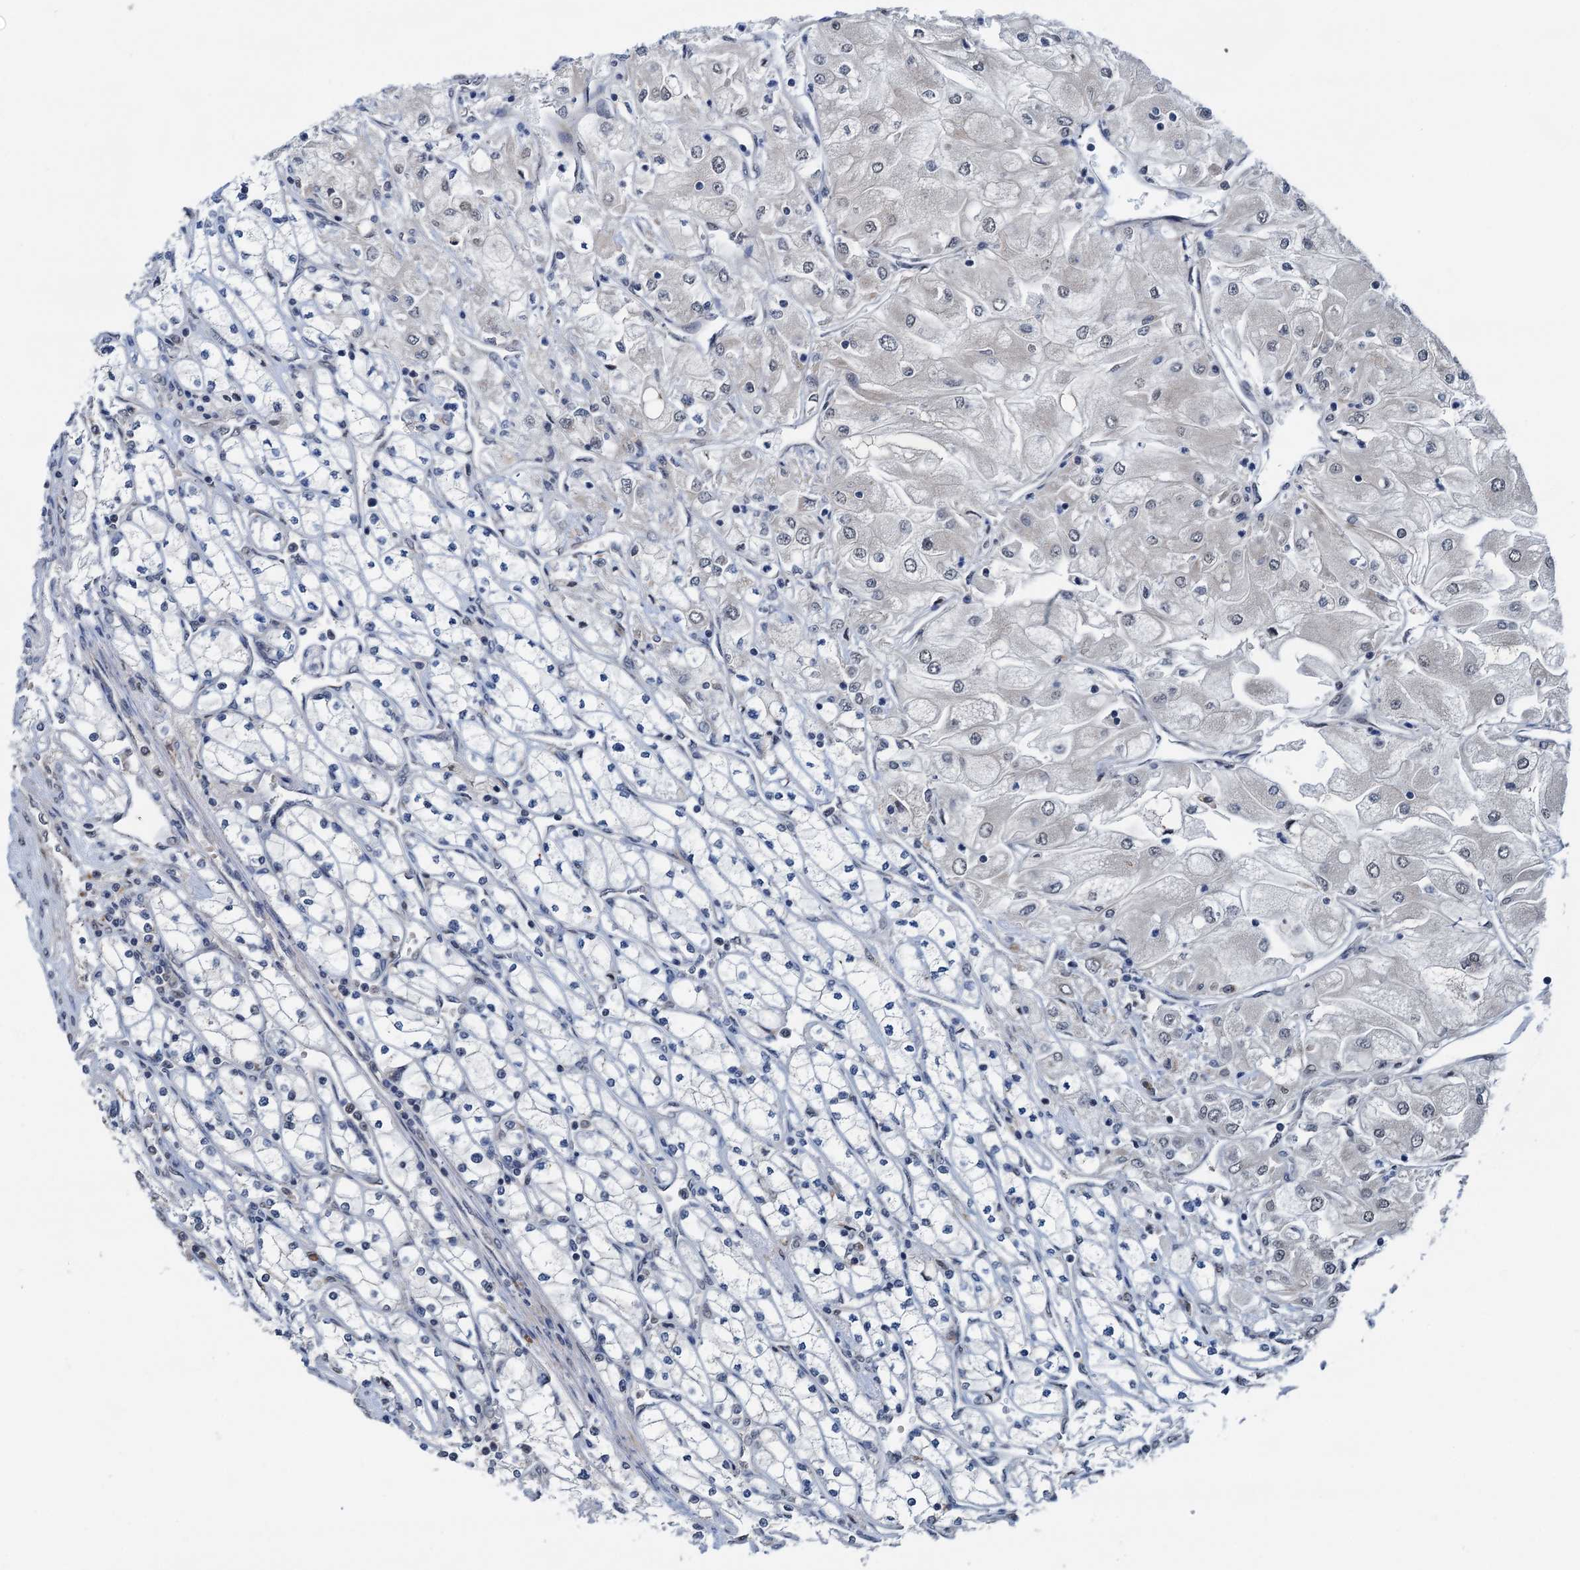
{"staining": {"intensity": "negative", "quantity": "none", "location": "none"}, "tissue": "renal cancer", "cell_type": "Tumor cells", "image_type": "cancer", "snomed": [{"axis": "morphology", "description": "Adenocarcinoma, NOS"}, {"axis": "topography", "description": "Kidney"}], "caption": "The immunohistochemistry (IHC) photomicrograph has no significant staining in tumor cells of renal cancer tissue. (DAB immunohistochemistry (IHC) visualized using brightfield microscopy, high magnification).", "gene": "SHLD1", "patient": {"sex": "male", "age": 80}}